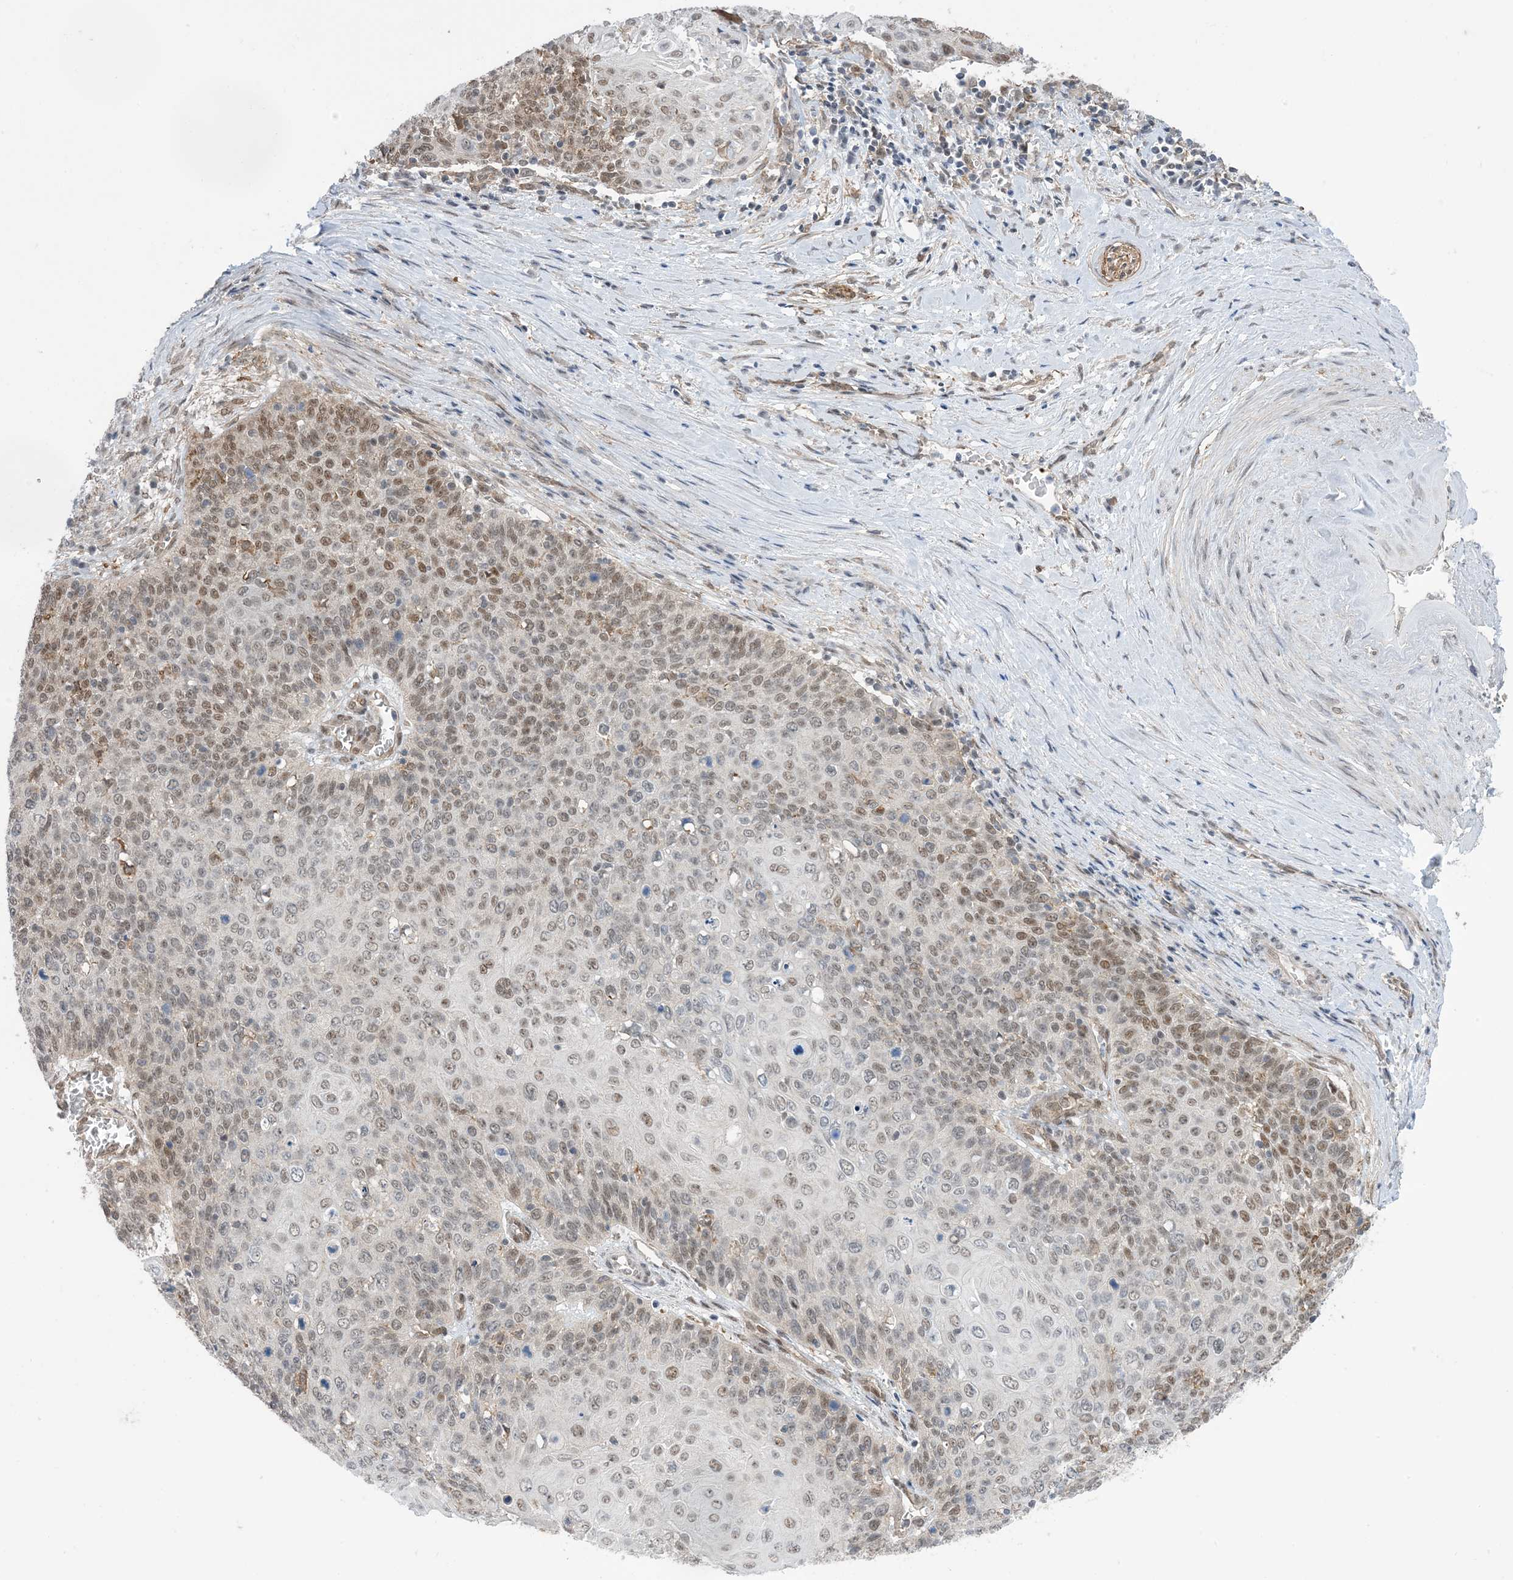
{"staining": {"intensity": "moderate", "quantity": "25%-75%", "location": "nuclear"}, "tissue": "cervical cancer", "cell_type": "Tumor cells", "image_type": "cancer", "snomed": [{"axis": "morphology", "description": "Squamous cell carcinoma, NOS"}, {"axis": "topography", "description": "Cervix"}], "caption": "Cervical cancer stained for a protein (brown) shows moderate nuclear positive staining in approximately 25%-75% of tumor cells.", "gene": "ZNF8", "patient": {"sex": "female", "age": 39}}